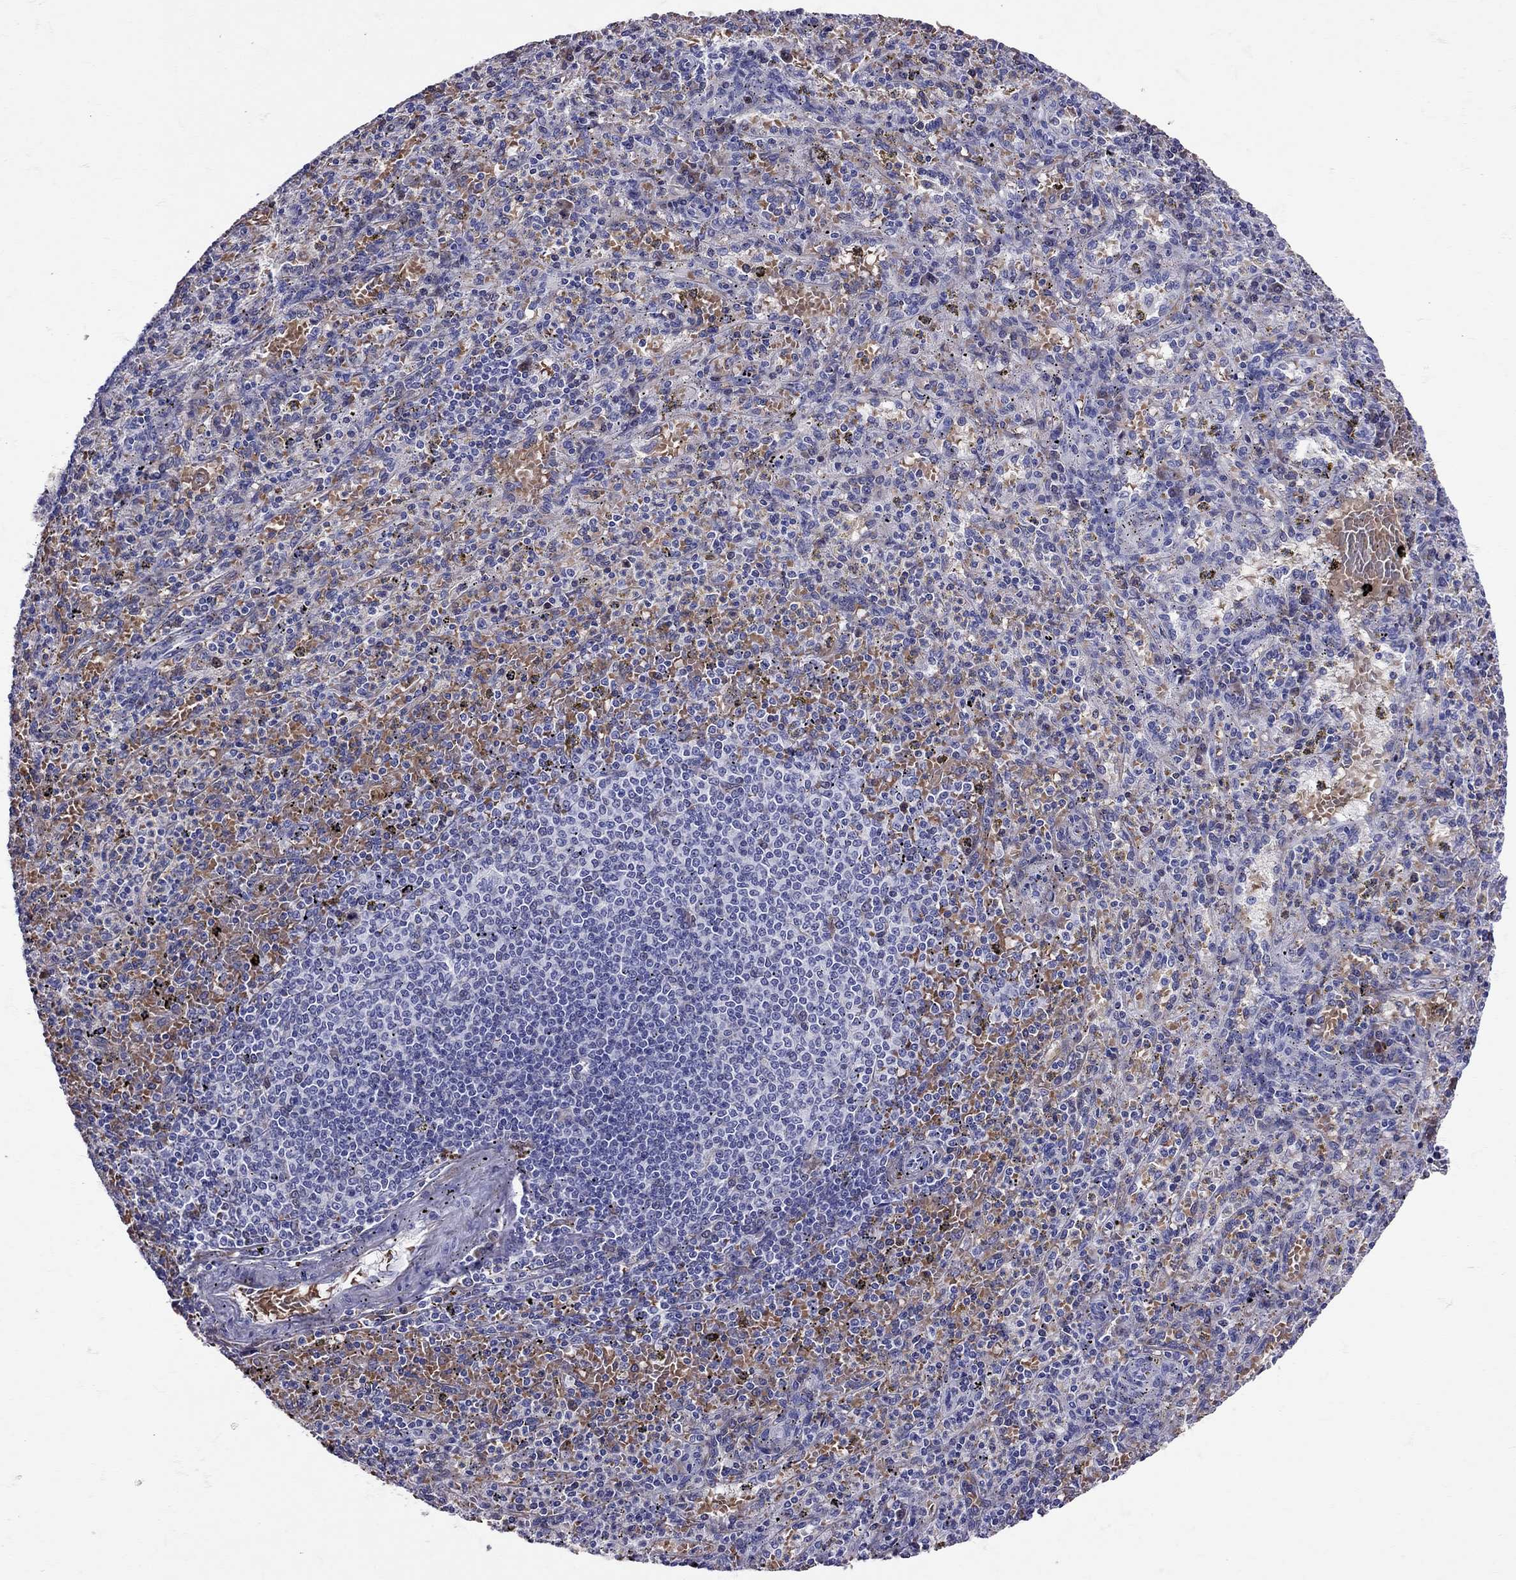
{"staining": {"intensity": "negative", "quantity": "none", "location": "none"}, "tissue": "spleen", "cell_type": "Cells in red pulp", "image_type": "normal", "snomed": [{"axis": "morphology", "description": "Normal tissue, NOS"}, {"axis": "topography", "description": "Spleen"}], "caption": "The histopathology image displays no significant staining in cells in red pulp of spleen. Brightfield microscopy of immunohistochemistry (IHC) stained with DAB (brown) and hematoxylin (blue), captured at high magnification.", "gene": "TBR1", "patient": {"sex": "male", "age": 60}}